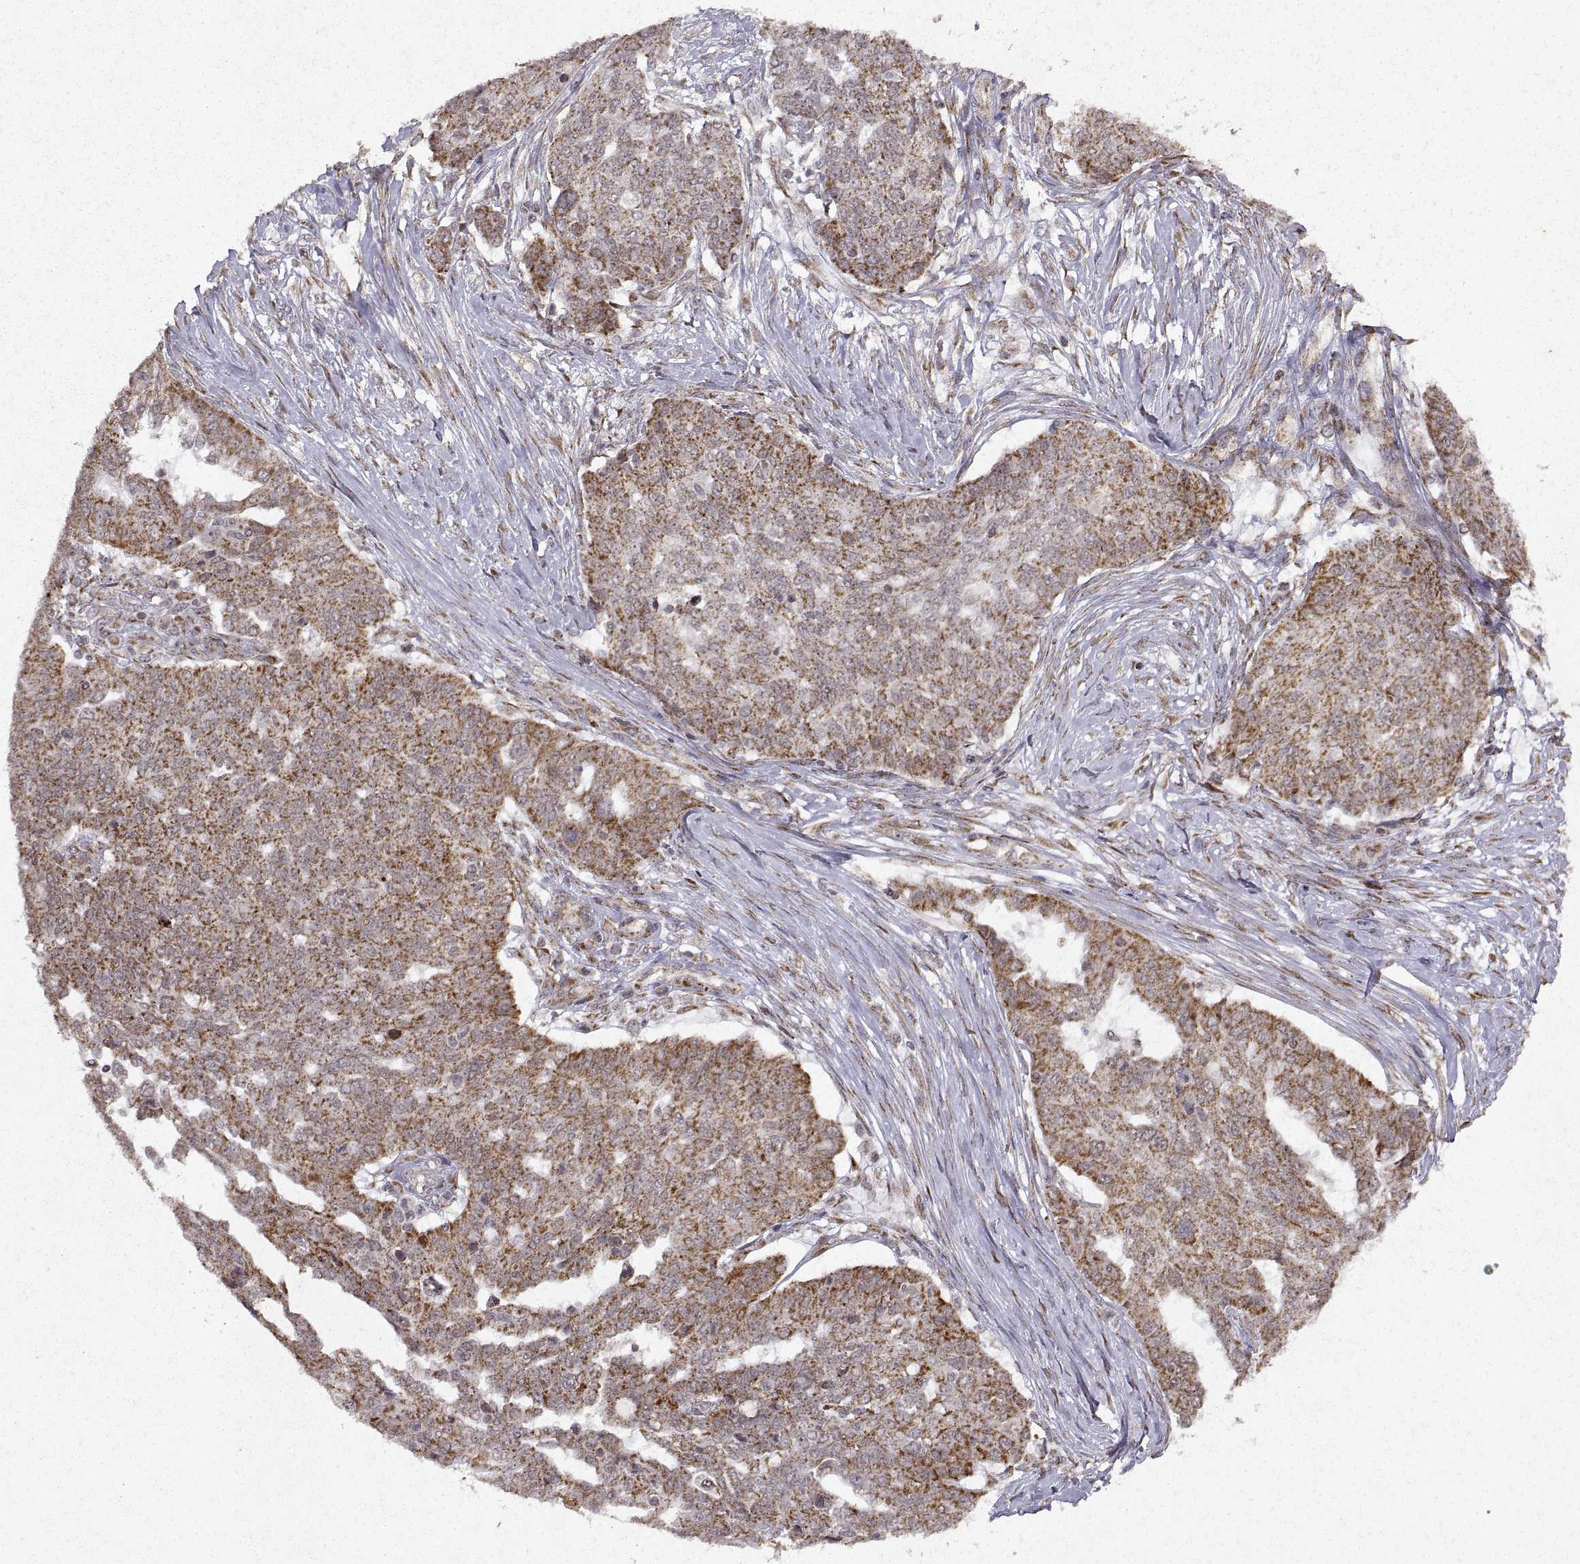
{"staining": {"intensity": "moderate", "quantity": ">75%", "location": "cytoplasmic/membranous"}, "tissue": "ovarian cancer", "cell_type": "Tumor cells", "image_type": "cancer", "snomed": [{"axis": "morphology", "description": "Cystadenocarcinoma, serous, NOS"}, {"axis": "topography", "description": "Ovary"}], "caption": "Immunohistochemistry staining of serous cystadenocarcinoma (ovarian), which shows medium levels of moderate cytoplasmic/membranous positivity in approximately >75% of tumor cells indicating moderate cytoplasmic/membranous protein expression. The staining was performed using DAB (3,3'-diaminobenzidine) (brown) for protein detection and nuclei were counterstained in hematoxylin (blue).", "gene": "MANBAL", "patient": {"sex": "female", "age": 67}}